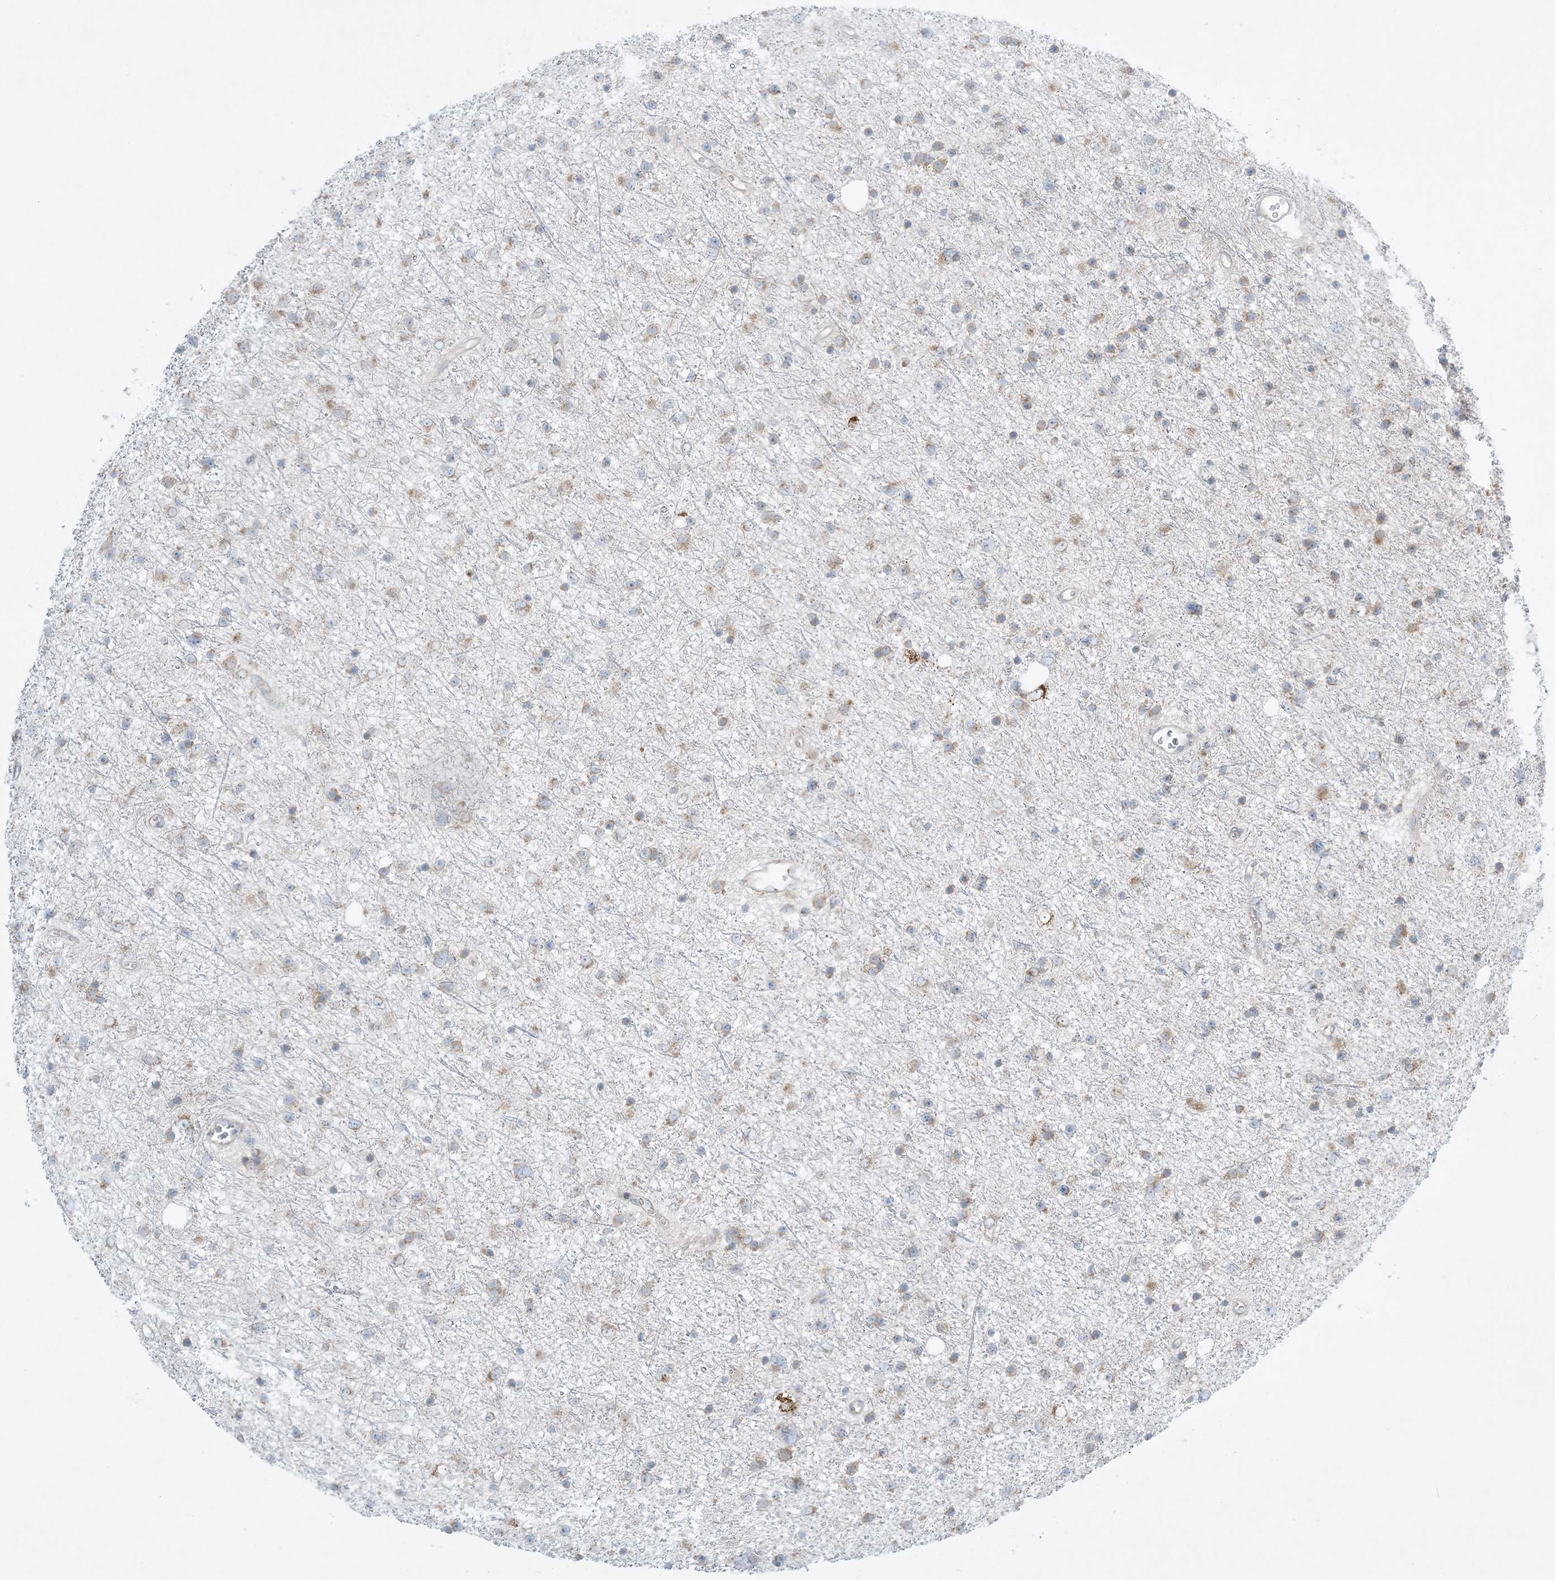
{"staining": {"intensity": "weak", "quantity": "25%-75%", "location": "cytoplasmic/membranous"}, "tissue": "glioma", "cell_type": "Tumor cells", "image_type": "cancer", "snomed": [{"axis": "morphology", "description": "Glioma, malignant, Low grade"}, {"axis": "topography", "description": "Cerebral cortex"}], "caption": "IHC image of neoplastic tissue: human glioma stained using IHC displays low levels of weak protein expression localized specifically in the cytoplasmic/membranous of tumor cells, appearing as a cytoplasmic/membranous brown color.", "gene": "RPP40", "patient": {"sex": "female", "age": 39}}